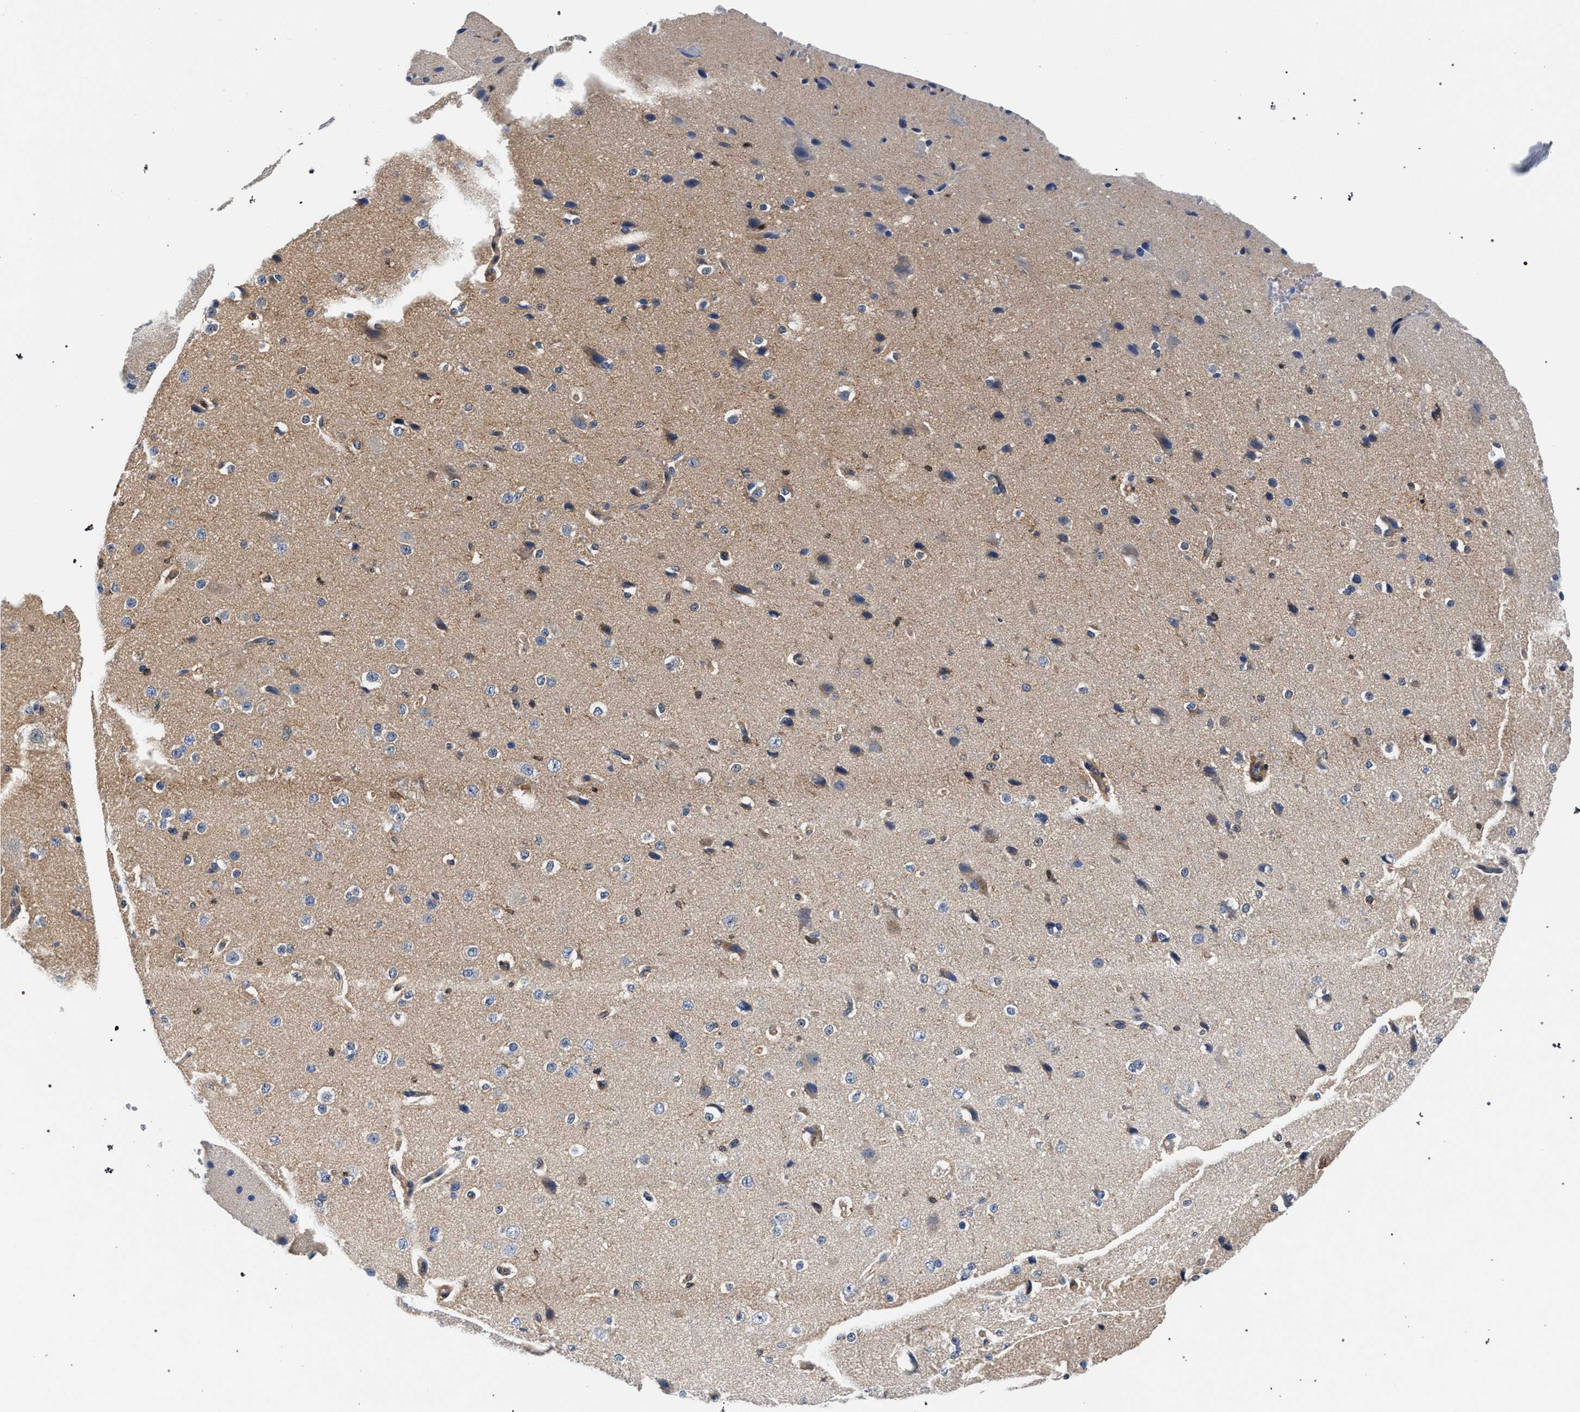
{"staining": {"intensity": "moderate", "quantity": ">75%", "location": "cytoplasmic/membranous"}, "tissue": "cerebral cortex", "cell_type": "Endothelial cells", "image_type": "normal", "snomed": [{"axis": "morphology", "description": "Normal tissue, NOS"}, {"axis": "morphology", "description": "Developmental malformation"}, {"axis": "topography", "description": "Cerebral cortex"}], "caption": "DAB (3,3'-diaminobenzidine) immunohistochemical staining of normal human cerebral cortex exhibits moderate cytoplasmic/membranous protein staining in about >75% of endothelial cells.", "gene": "LASP1", "patient": {"sex": "female", "age": 30}}